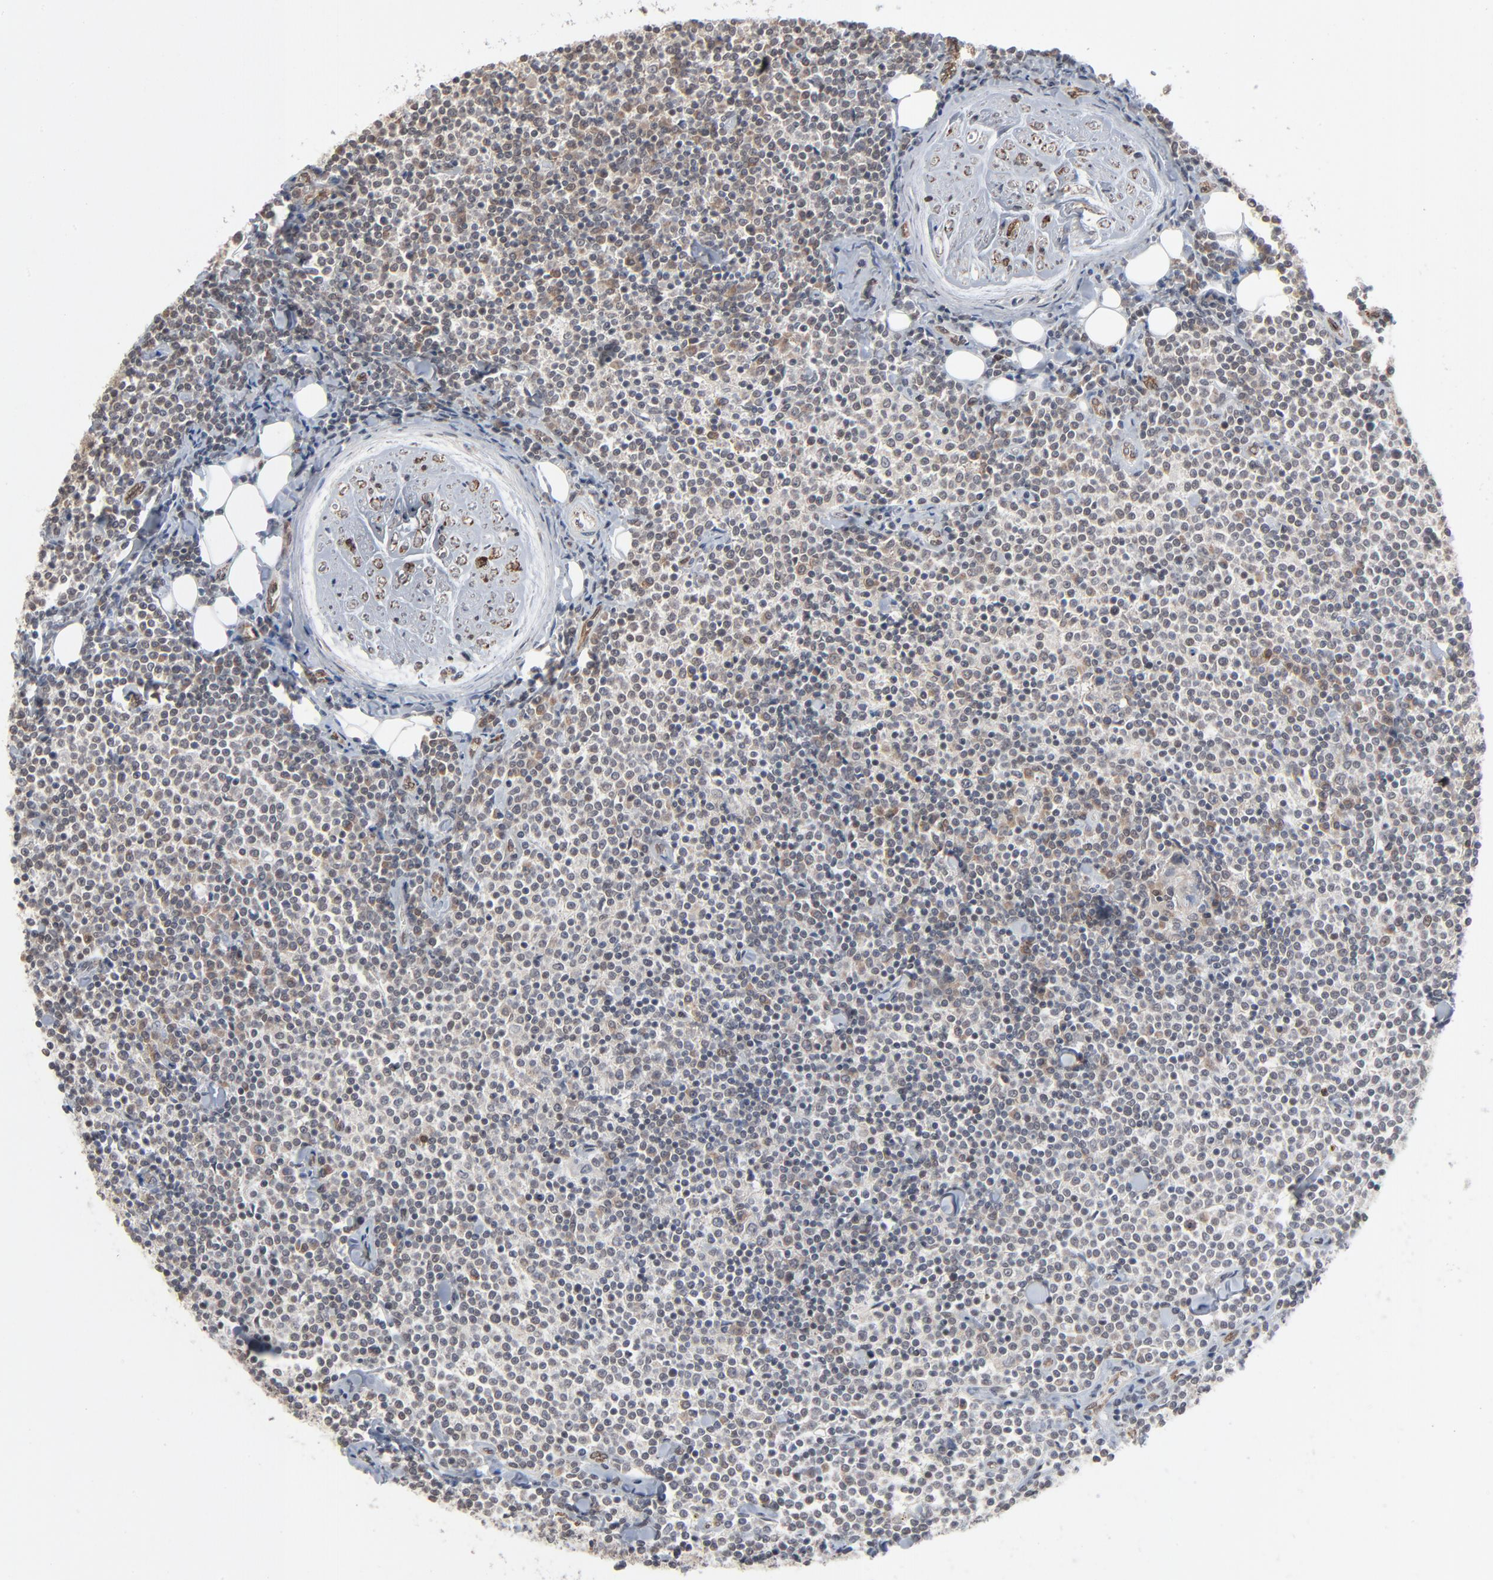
{"staining": {"intensity": "weak", "quantity": "25%-75%", "location": "cytoplasmic/membranous"}, "tissue": "lymphoma", "cell_type": "Tumor cells", "image_type": "cancer", "snomed": [{"axis": "morphology", "description": "Malignant lymphoma, non-Hodgkin's type, Low grade"}, {"axis": "topography", "description": "Soft tissue"}], "caption": "This is a photomicrograph of IHC staining of lymphoma, which shows weak positivity in the cytoplasmic/membranous of tumor cells.", "gene": "ITPR3", "patient": {"sex": "male", "age": 92}}